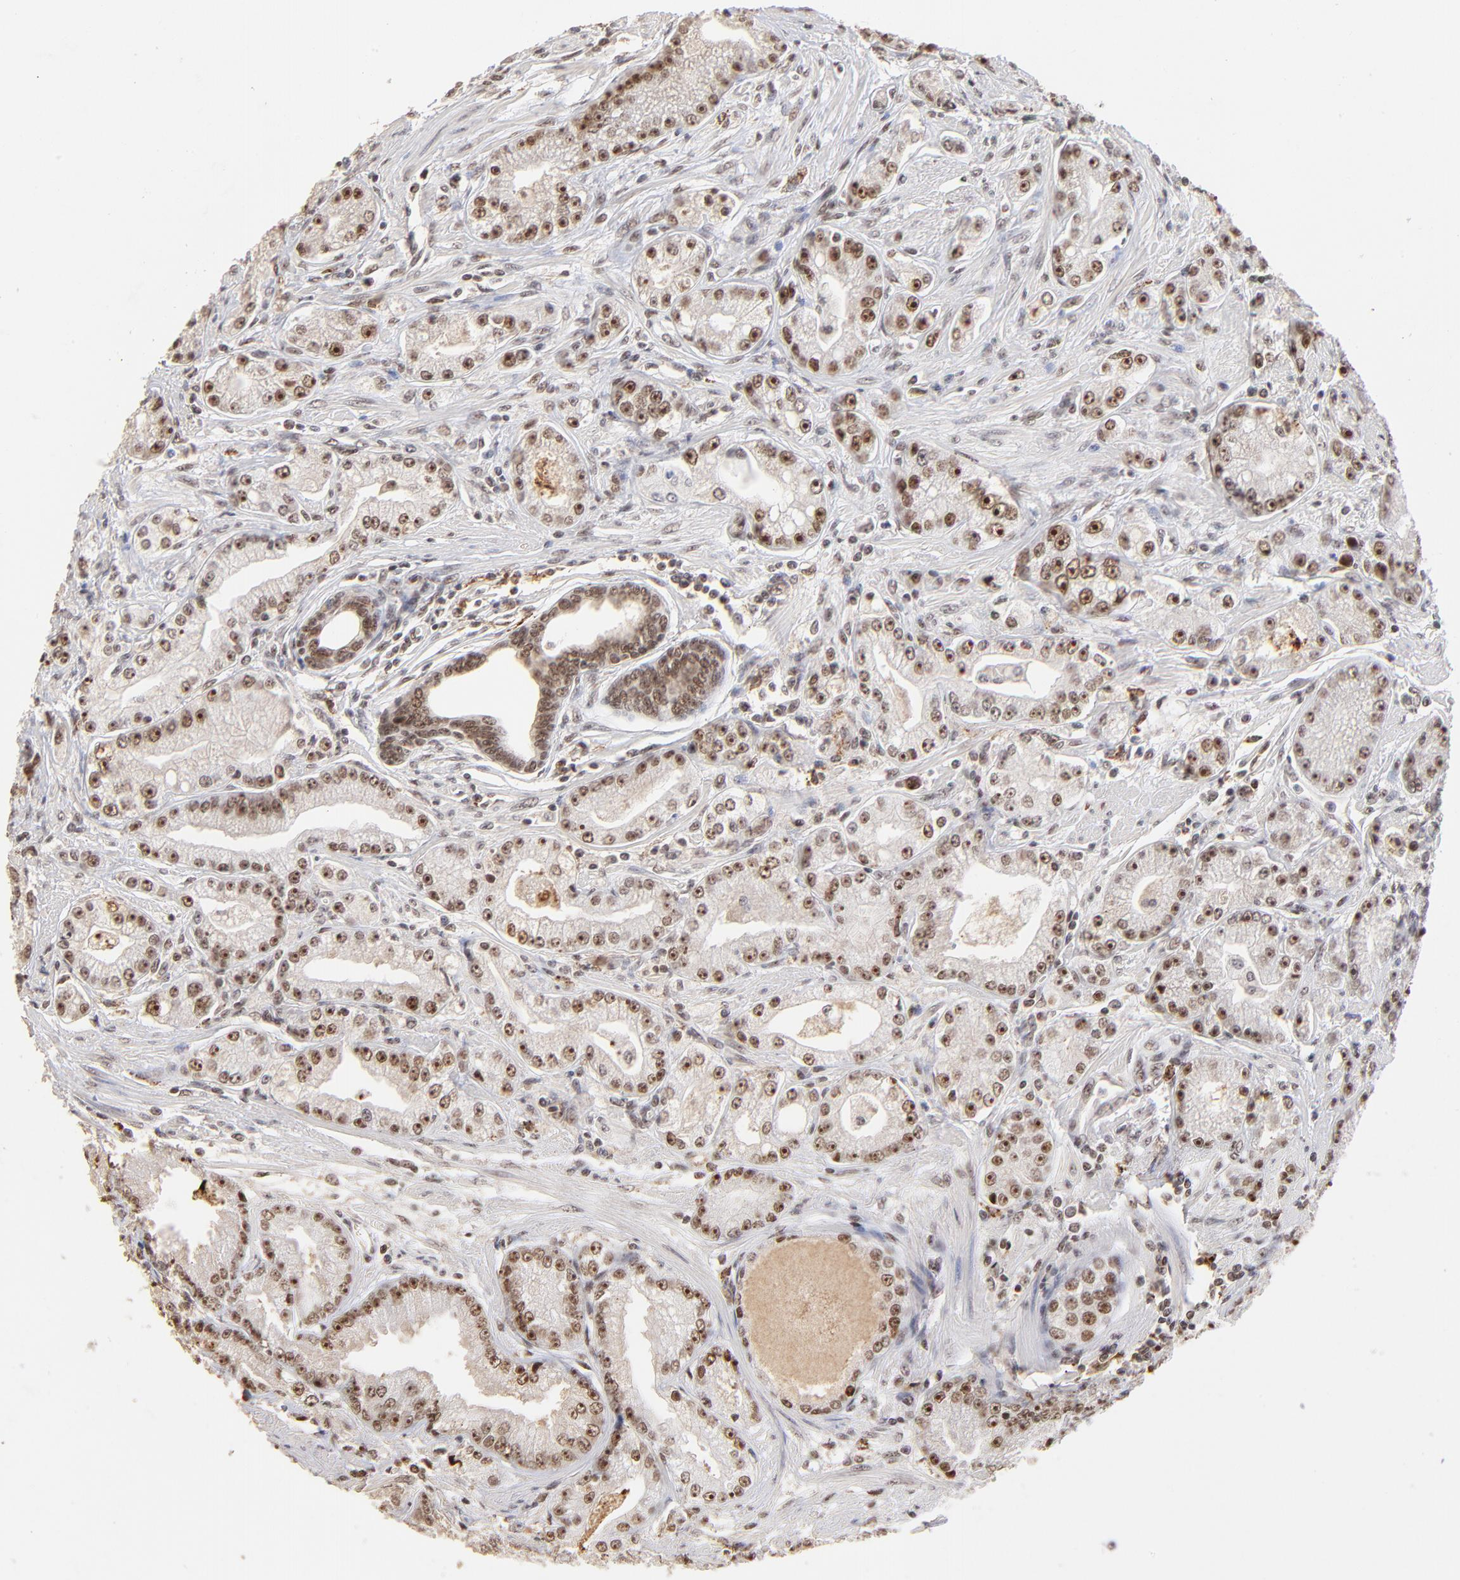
{"staining": {"intensity": "strong", "quantity": ">75%", "location": "nuclear"}, "tissue": "prostate cancer", "cell_type": "Tumor cells", "image_type": "cancer", "snomed": [{"axis": "morphology", "description": "Adenocarcinoma, Medium grade"}, {"axis": "topography", "description": "Prostate"}], "caption": "Approximately >75% of tumor cells in human prostate cancer display strong nuclear protein positivity as visualized by brown immunohistochemical staining.", "gene": "ZNF146", "patient": {"sex": "male", "age": 72}}